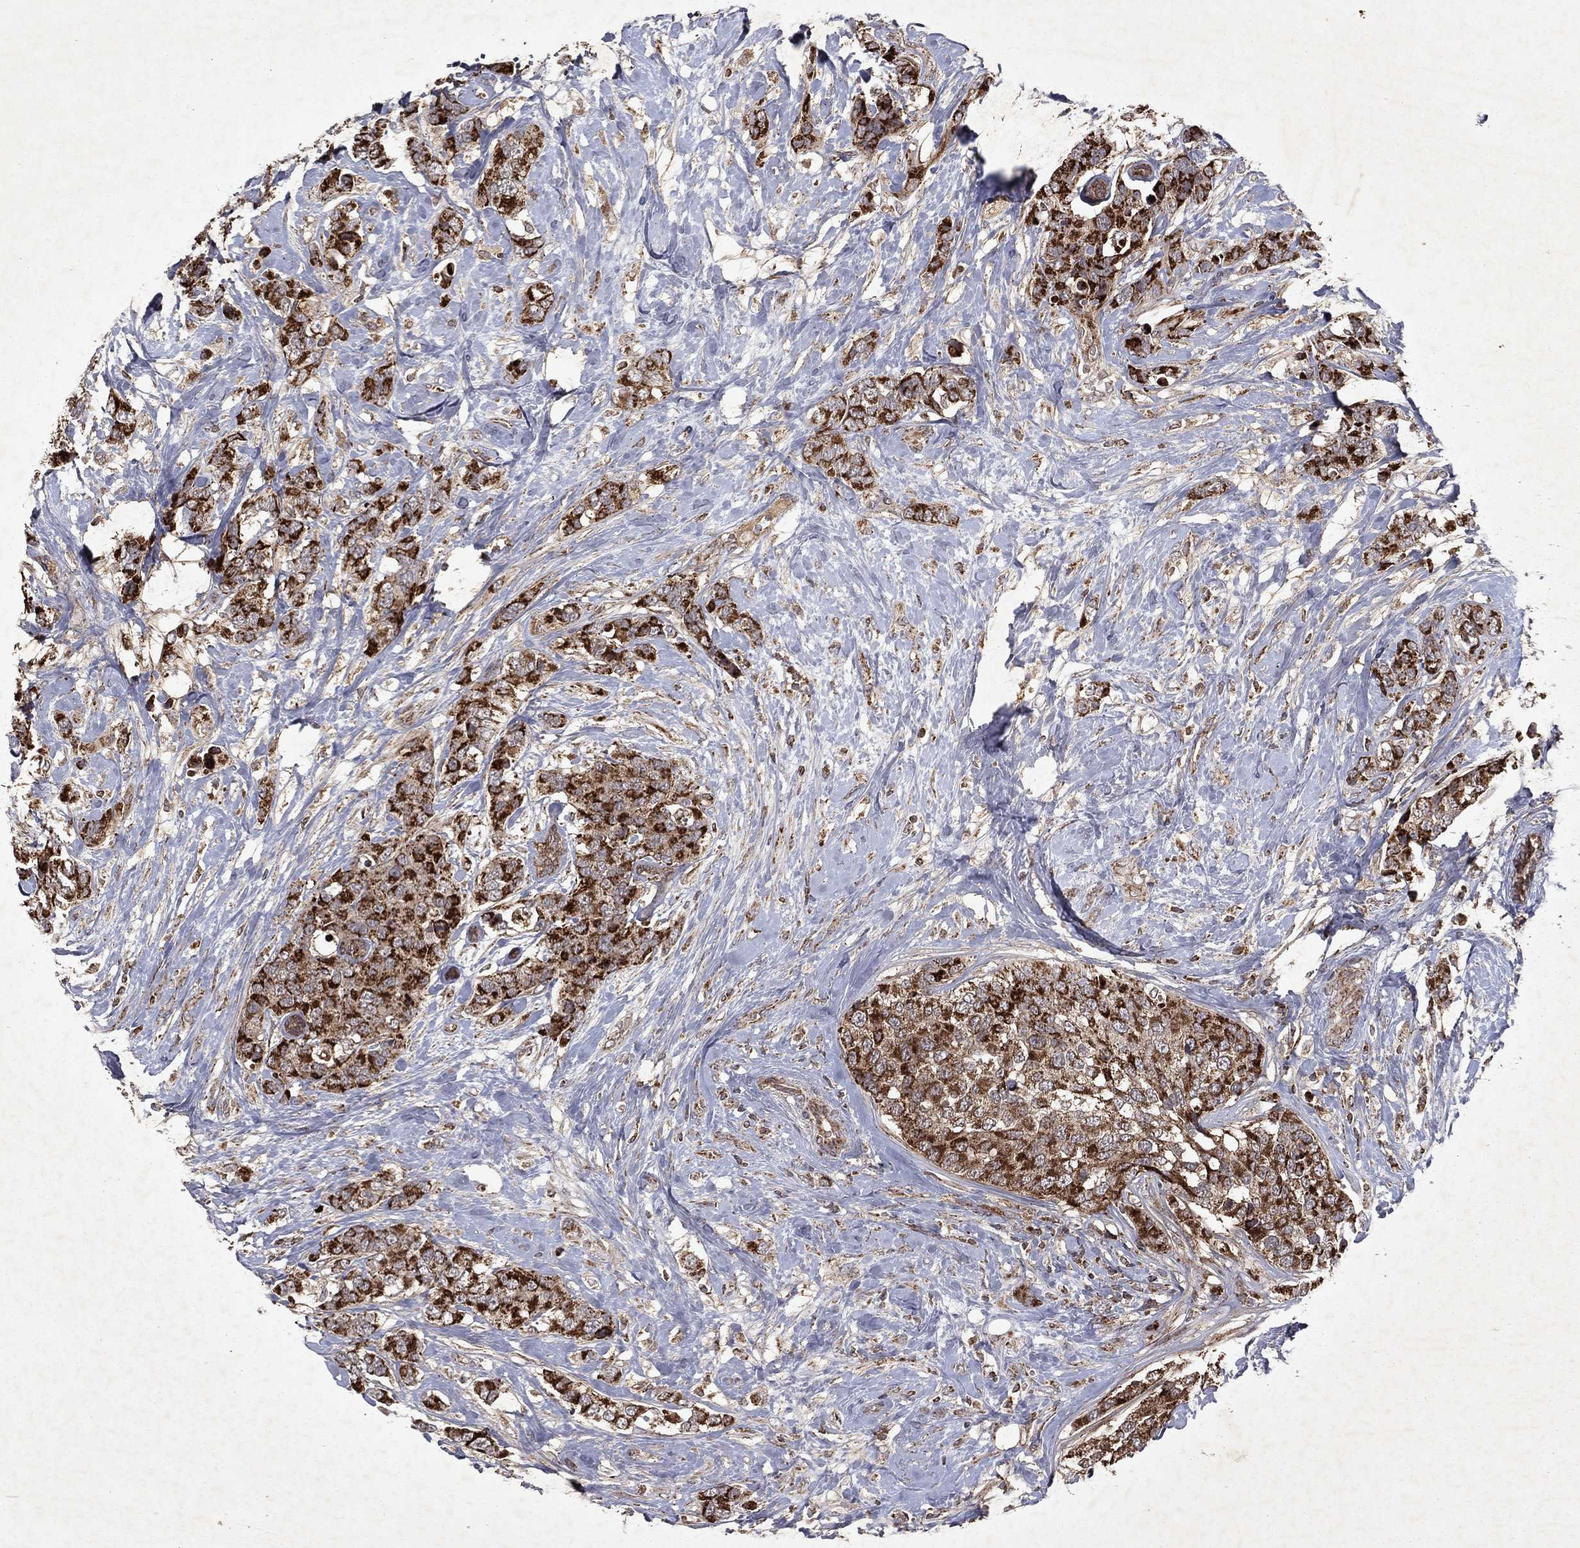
{"staining": {"intensity": "strong", "quantity": ">75%", "location": "cytoplasmic/membranous"}, "tissue": "breast cancer", "cell_type": "Tumor cells", "image_type": "cancer", "snomed": [{"axis": "morphology", "description": "Lobular carcinoma"}, {"axis": "topography", "description": "Breast"}], "caption": "This micrograph reveals IHC staining of breast lobular carcinoma, with high strong cytoplasmic/membranous staining in about >75% of tumor cells.", "gene": "PYROXD2", "patient": {"sex": "female", "age": 59}}